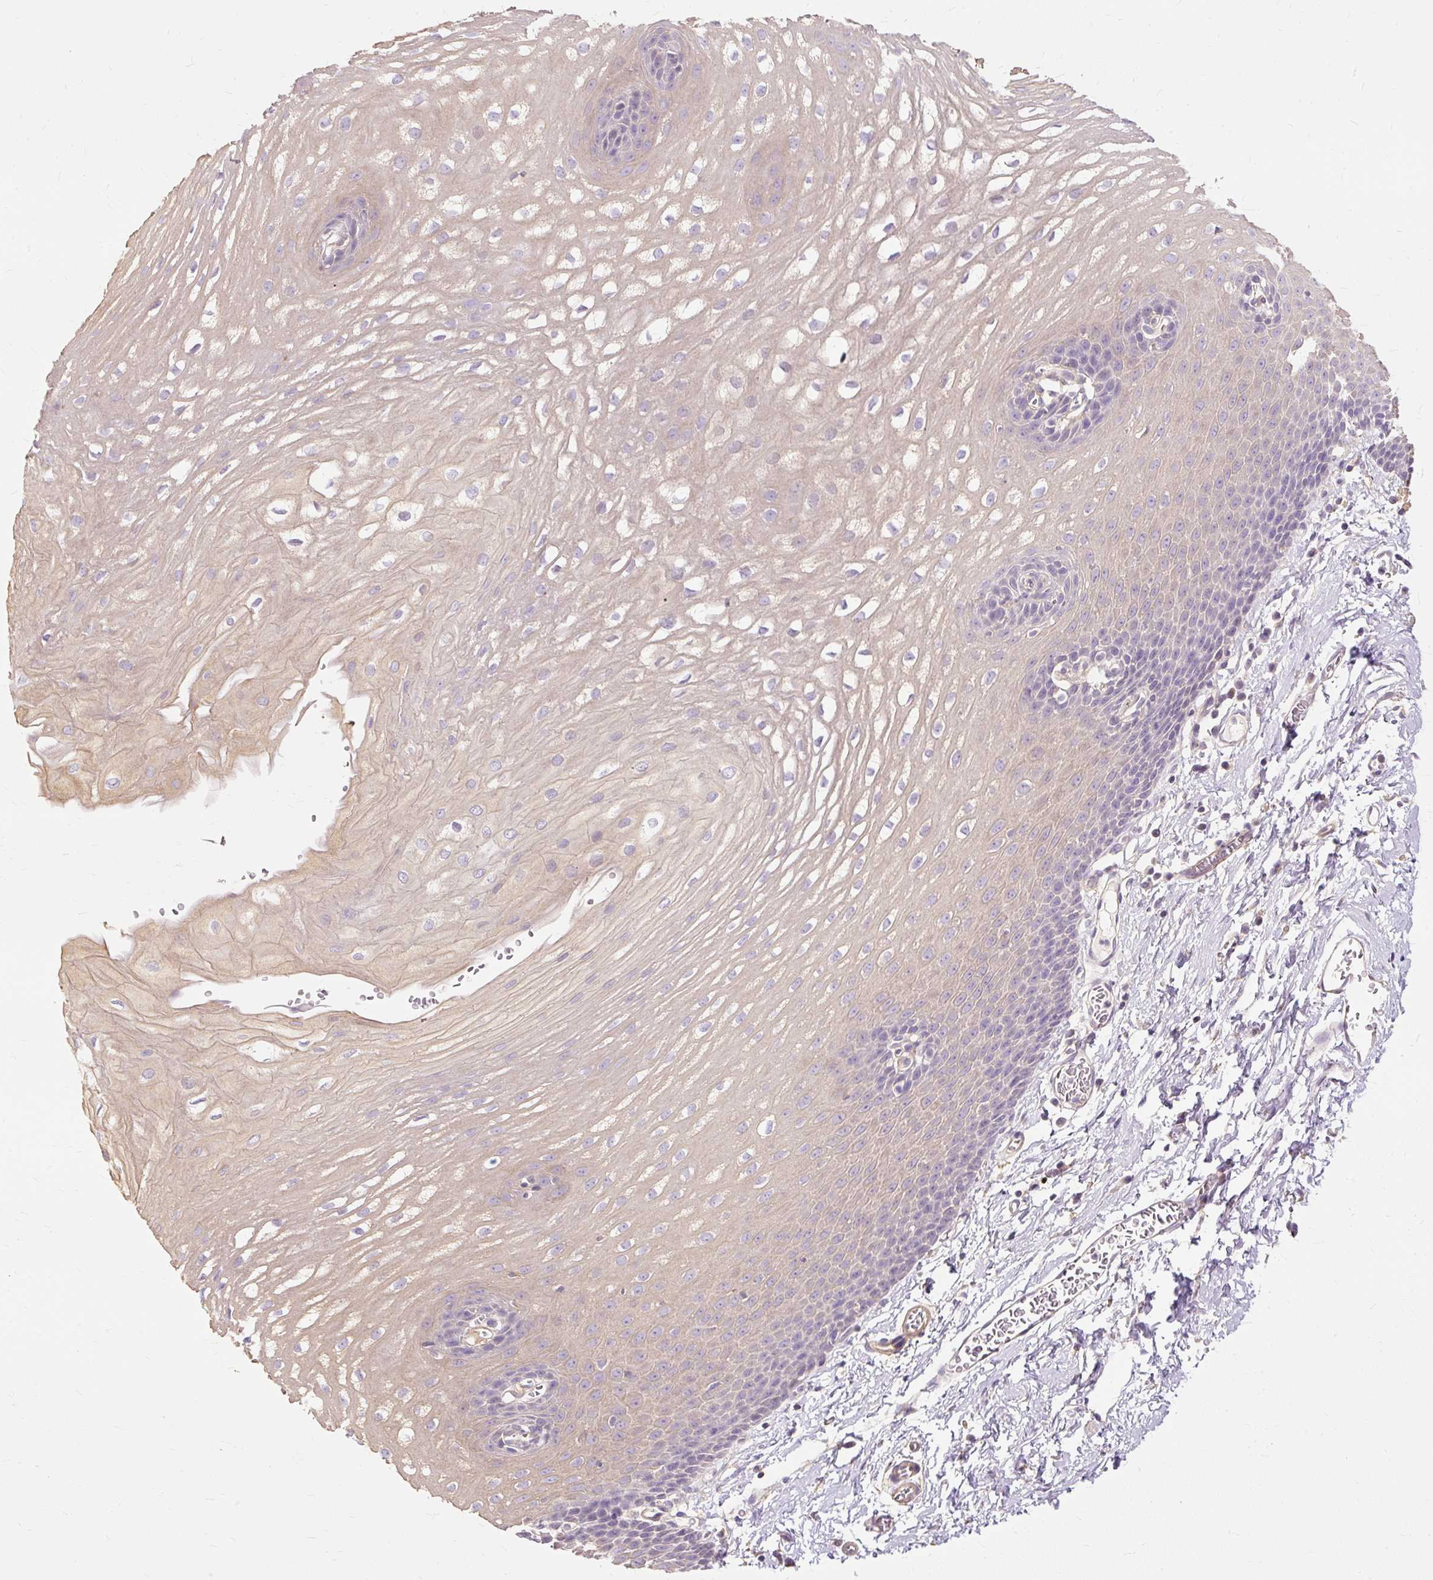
{"staining": {"intensity": "negative", "quantity": "none", "location": "none"}, "tissue": "esophagus", "cell_type": "Squamous epithelial cells", "image_type": "normal", "snomed": [{"axis": "morphology", "description": "Normal tissue, NOS"}, {"axis": "topography", "description": "Esophagus"}], "caption": "IHC photomicrograph of unremarkable esophagus stained for a protein (brown), which exhibits no expression in squamous epithelial cells.", "gene": "TSPAN8", "patient": {"sex": "male", "age": 70}}